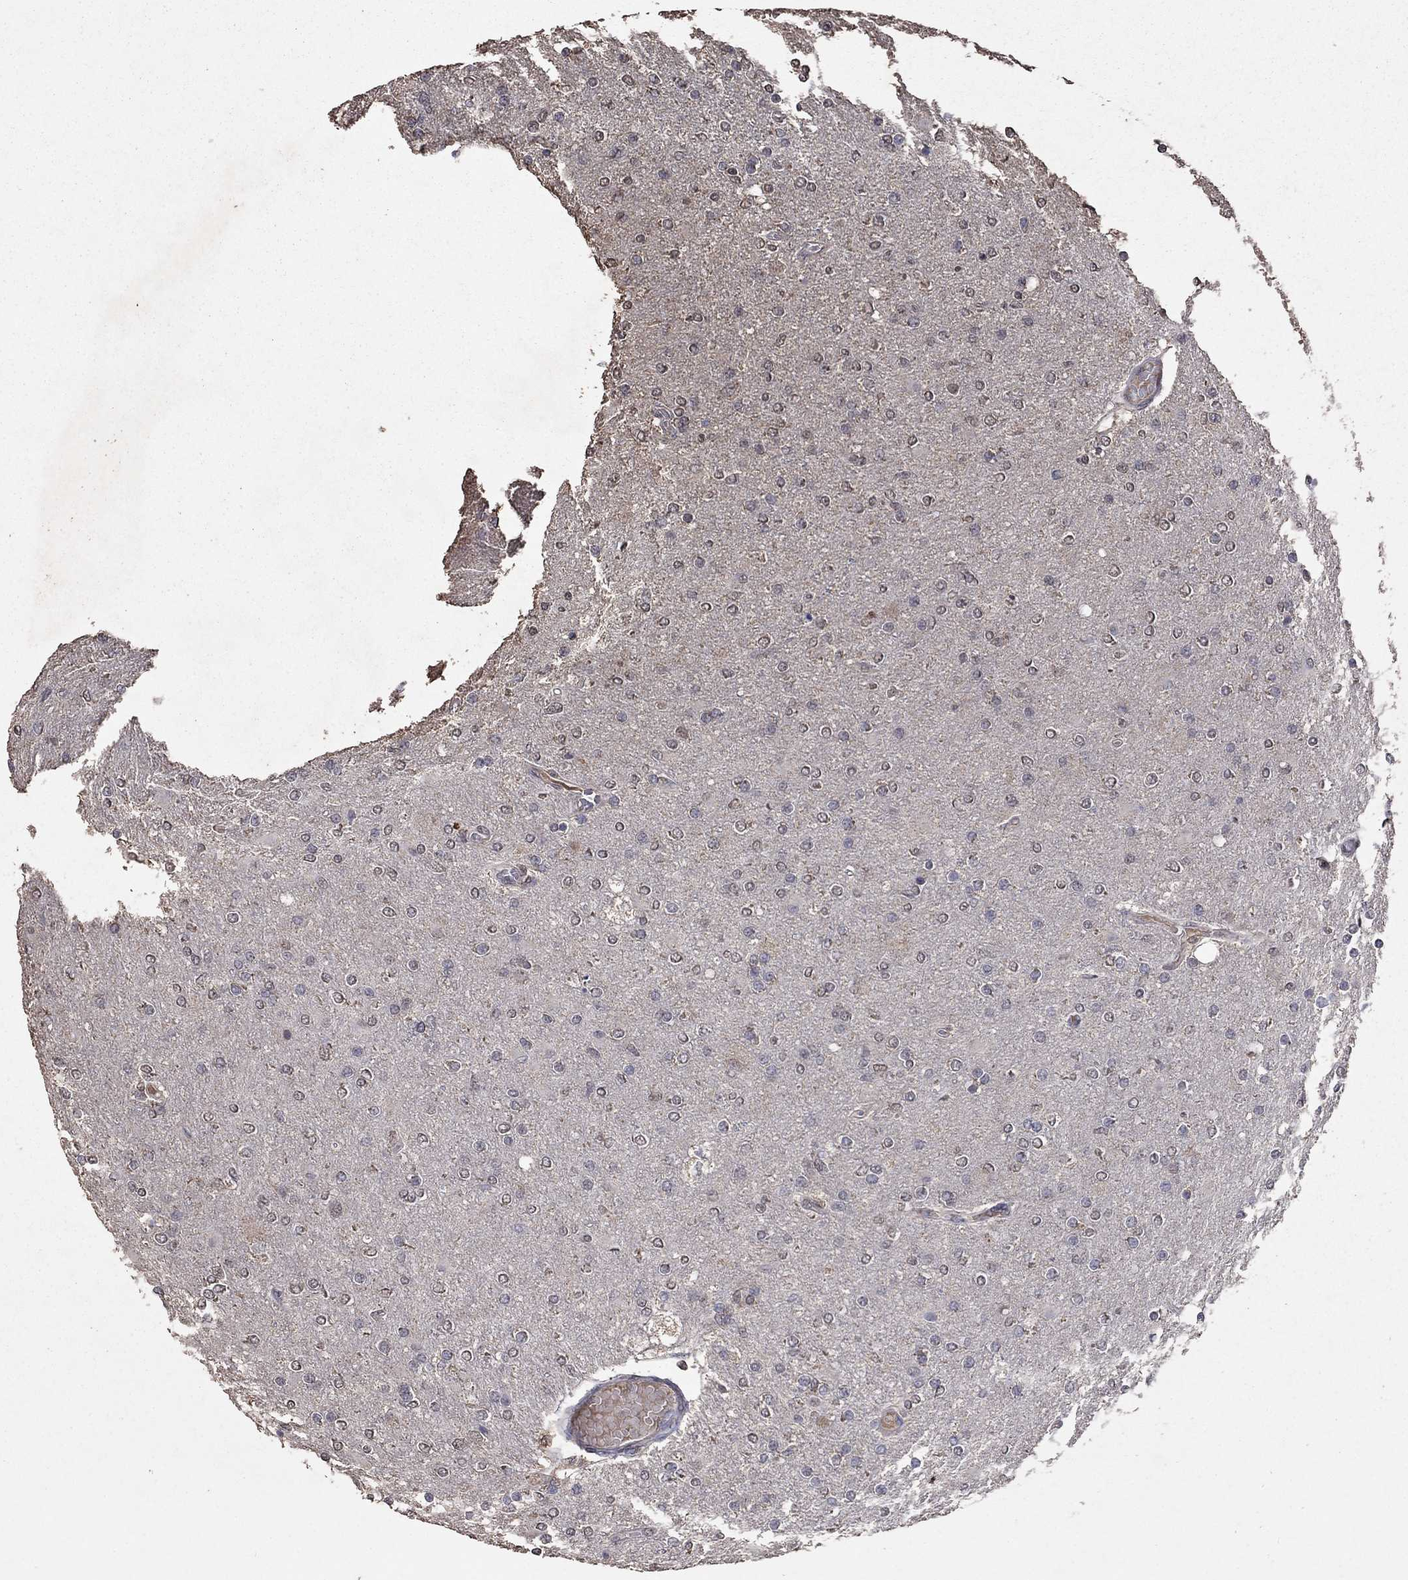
{"staining": {"intensity": "negative", "quantity": "none", "location": "none"}, "tissue": "glioma", "cell_type": "Tumor cells", "image_type": "cancer", "snomed": [{"axis": "morphology", "description": "Glioma, malignant, High grade"}, {"axis": "topography", "description": "Cerebral cortex"}], "caption": "DAB immunohistochemical staining of human glioma exhibits no significant positivity in tumor cells.", "gene": "SERPINA5", "patient": {"sex": "male", "age": 70}}